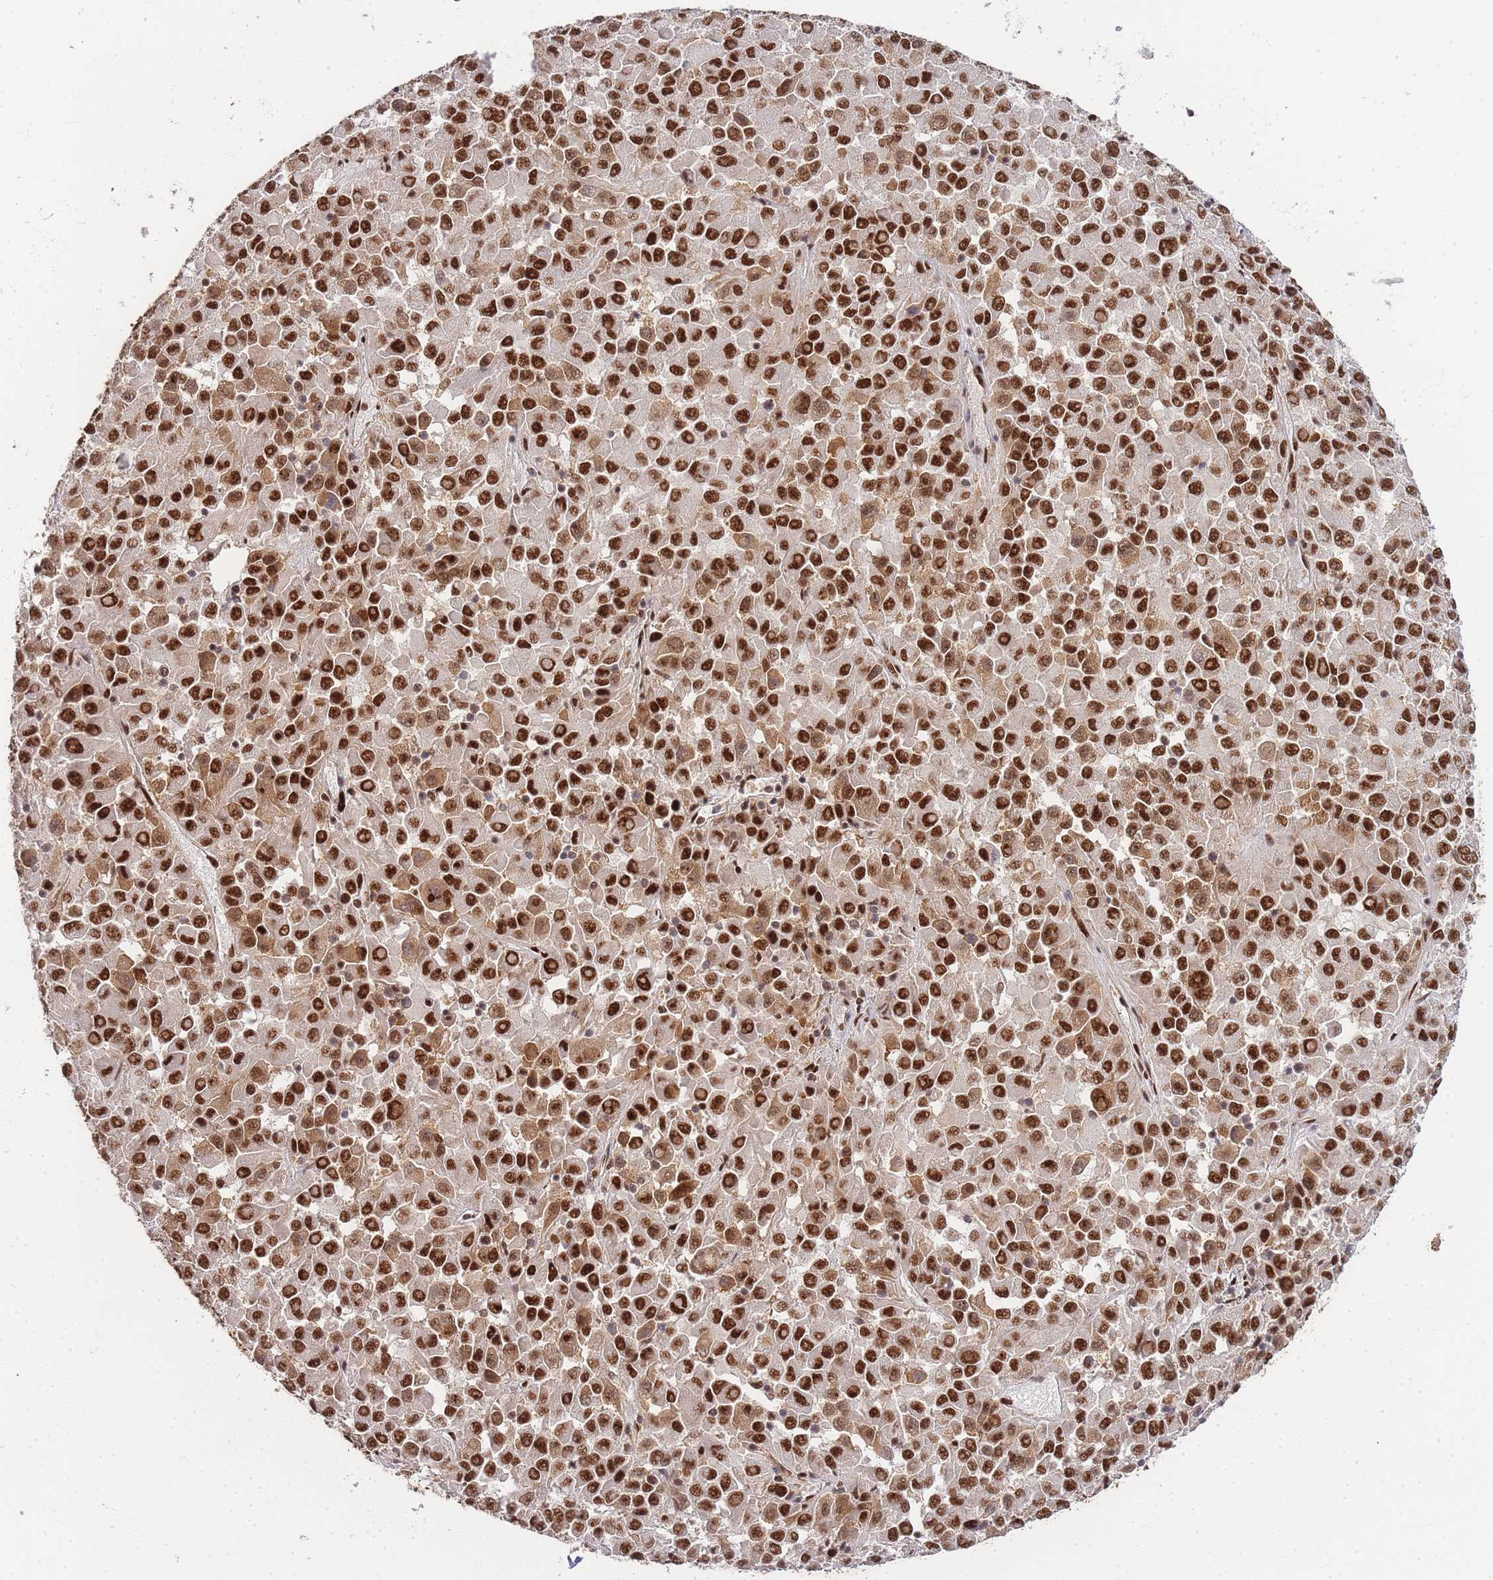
{"staining": {"intensity": "strong", "quantity": ">75%", "location": "nuclear"}, "tissue": "melanoma", "cell_type": "Tumor cells", "image_type": "cancer", "snomed": [{"axis": "morphology", "description": "Malignant melanoma, Metastatic site"}, {"axis": "topography", "description": "Lung"}], "caption": "Melanoma tissue exhibits strong nuclear positivity in about >75% of tumor cells", "gene": "PRKDC", "patient": {"sex": "male", "age": 64}}